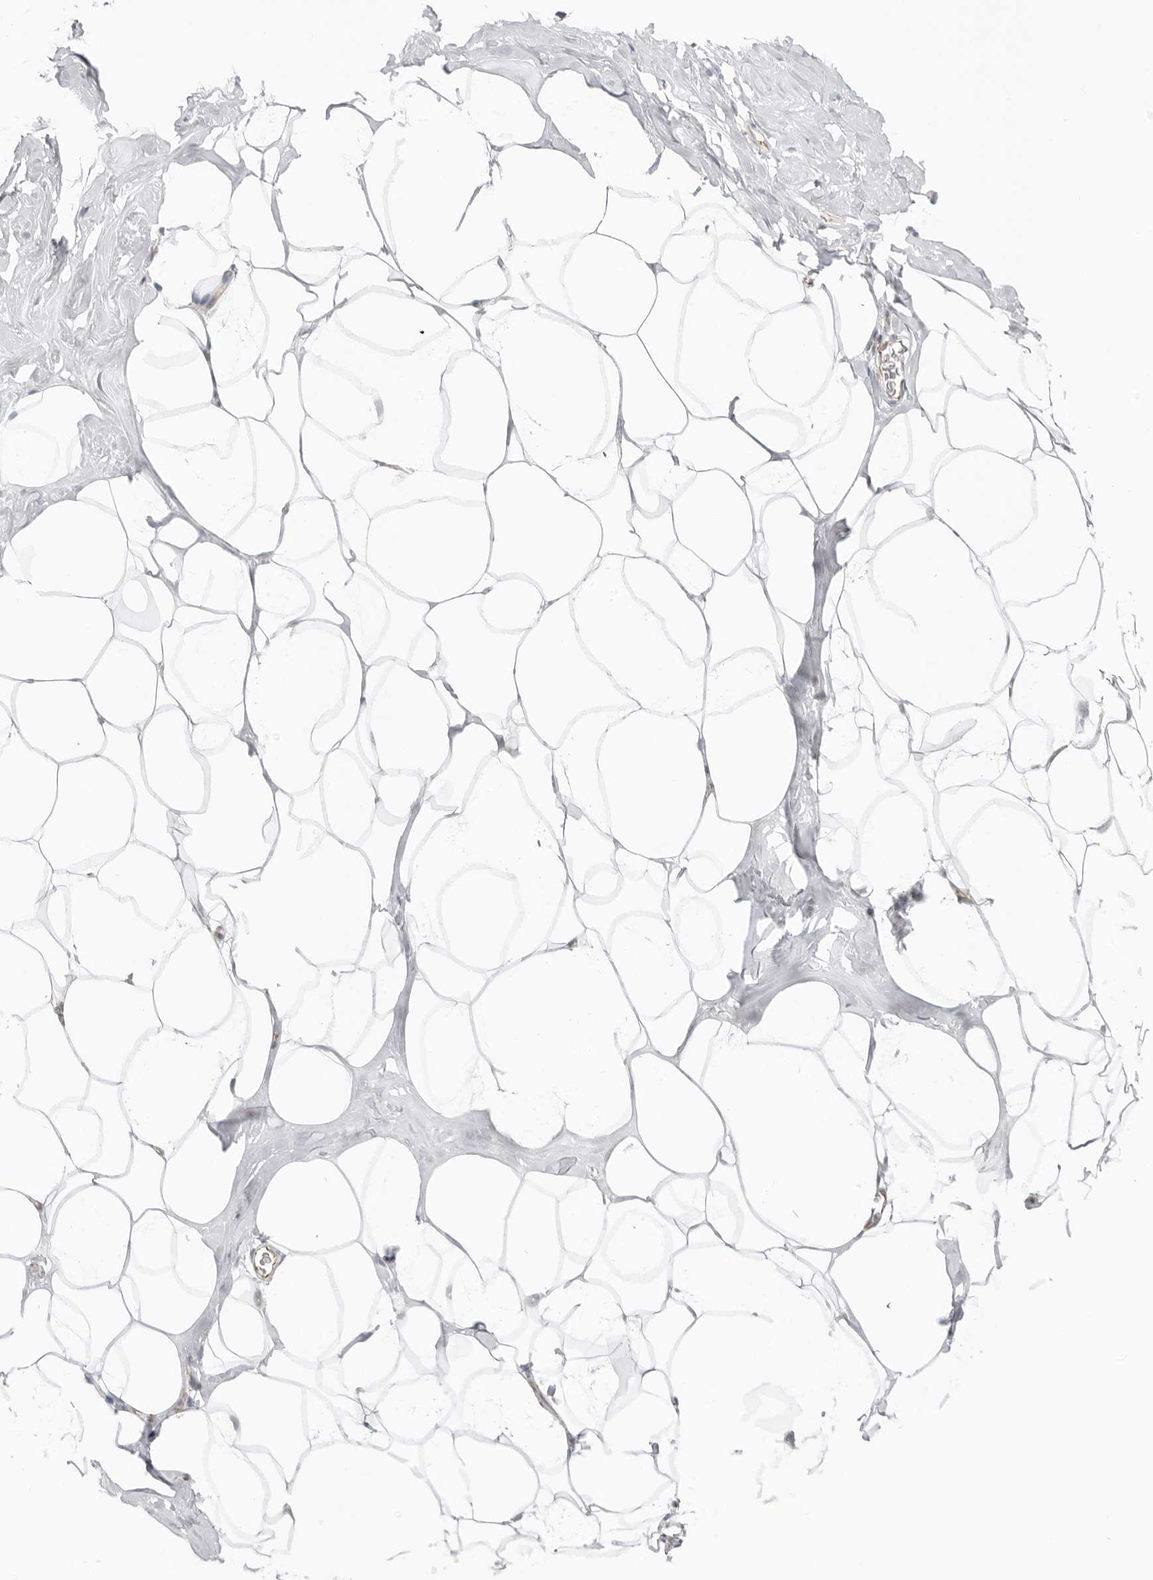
{"staining": {"intensity": "negative", "quantity": "none", "location": "none"}, "tissue": "adipose tissue", "cell_type": "Adipocytes", "image_type": "normal", "snomed": [{"axis": "morphology", "description": "Normal tissue, NOS"}, {"axis": "morphology", "description": "Fibrosis, NOS"}, {"axis": "topography", "description": "Breast"}, {"axis": "topography", "description": "Adipose tissue"}], "caption": "High power microscopy micrograph of an IHC photomicrograph of unremarkable adipose tissue, revealing no significant expression in adipocytes.", "gene": "TRAPPC3", "patient": {"sex": "female", "age": 39}}